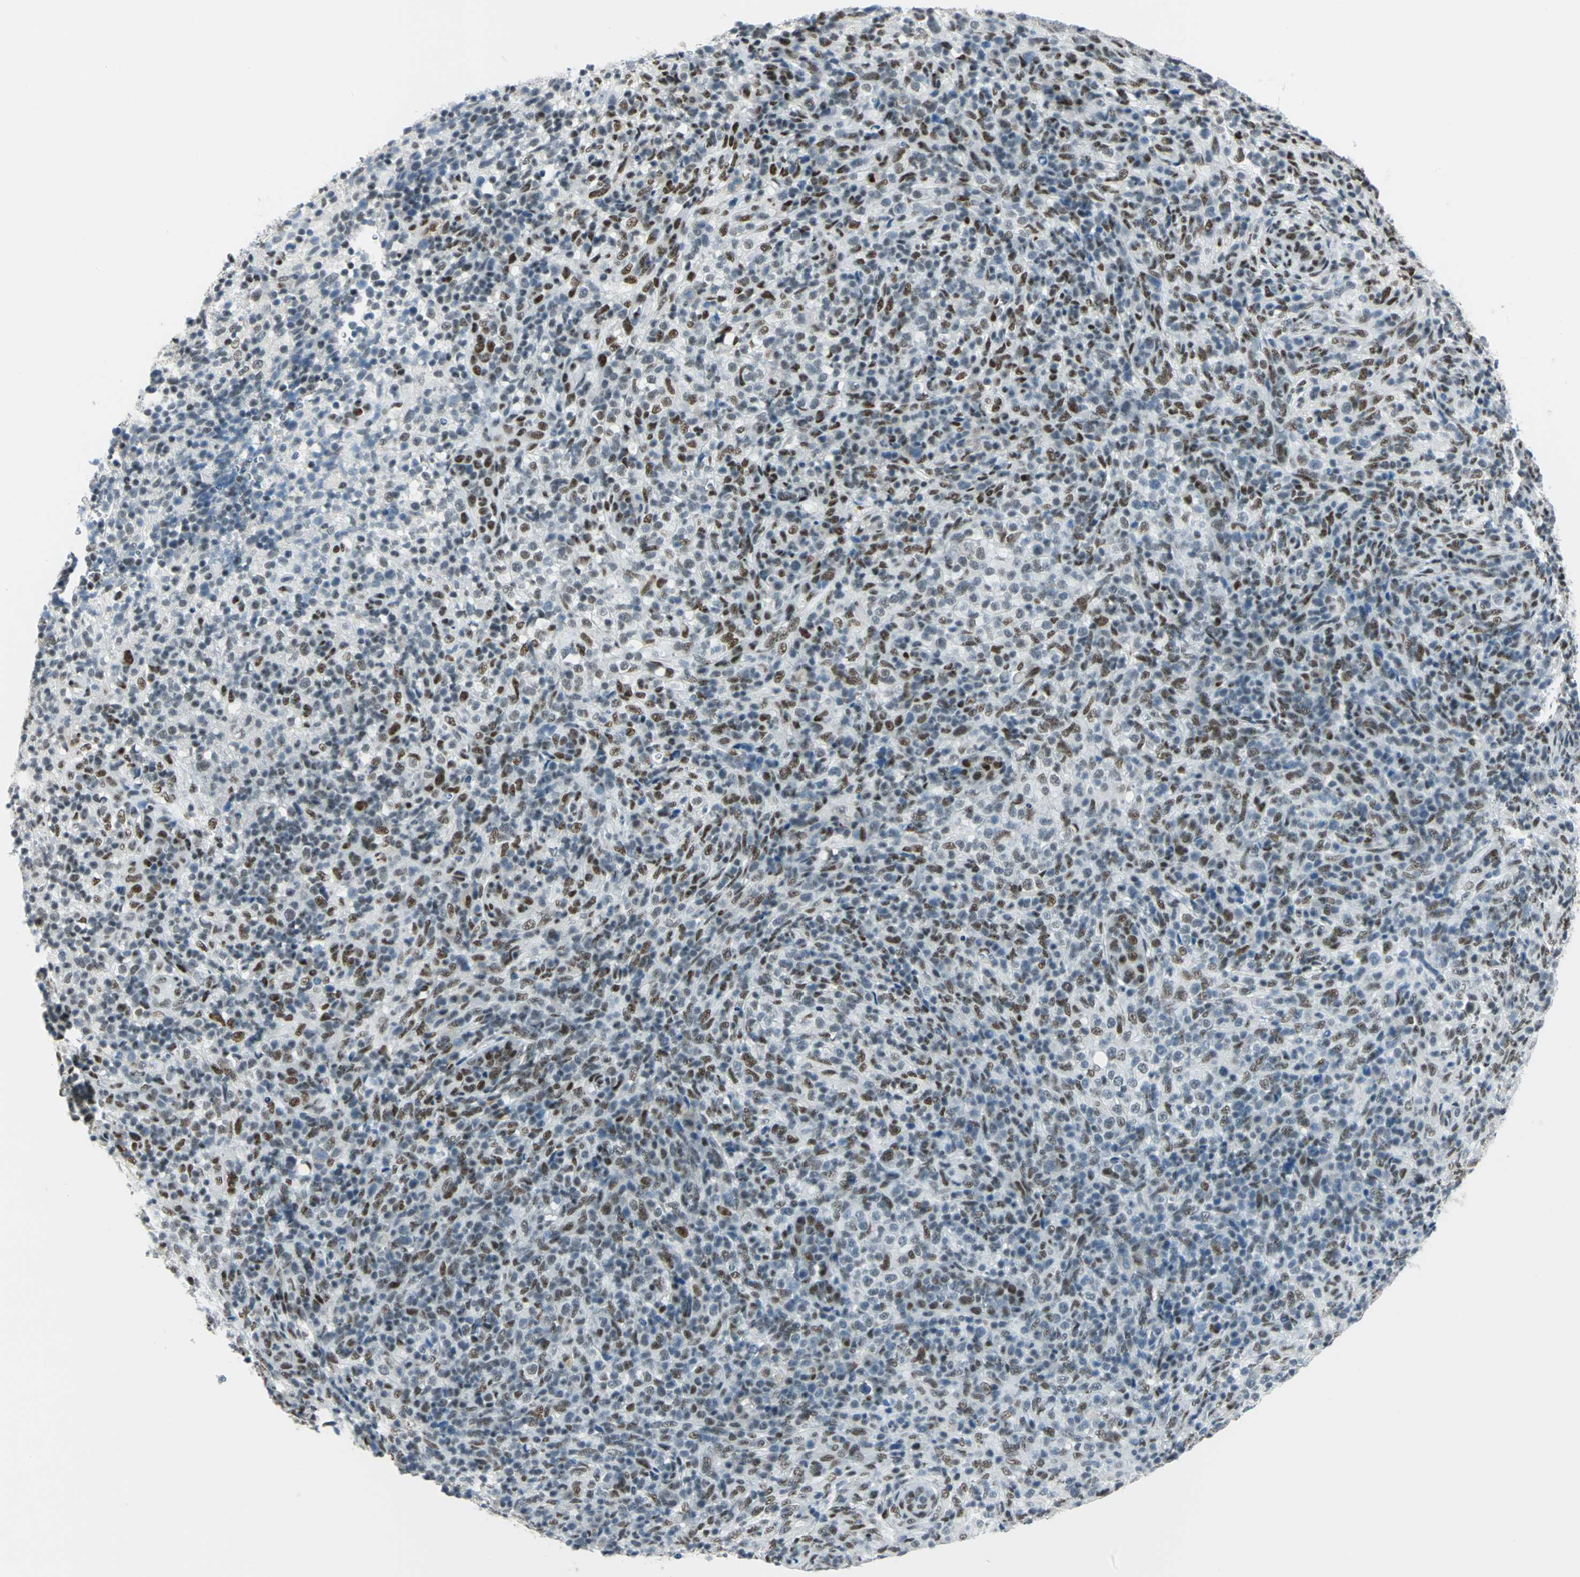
{"staining": {"intensity": "moderate", "quantity": "<25%", "location": "nuclear"}, "tissue": "lymphoma", "cell_type": "Tumor cells", "image_type": "cancer", "snomed": [{"axis": "morphology", "description": "Malignant lymphoma, non-Hodgkin's type, High grade"}, {"axis": "topography", "description": "Lymph node"}], "caption": "This micrograph exhibits malignant lymphoma, non-Hodgkin's type (high-grade) stained with IHC to label a protein in brown. The nuclear of tumor cells show moderate positivity for the protein. Nuclei are counter-stained blue.", "gene": "MTMR10", "patient": {"sex": "female", "age": 76}}